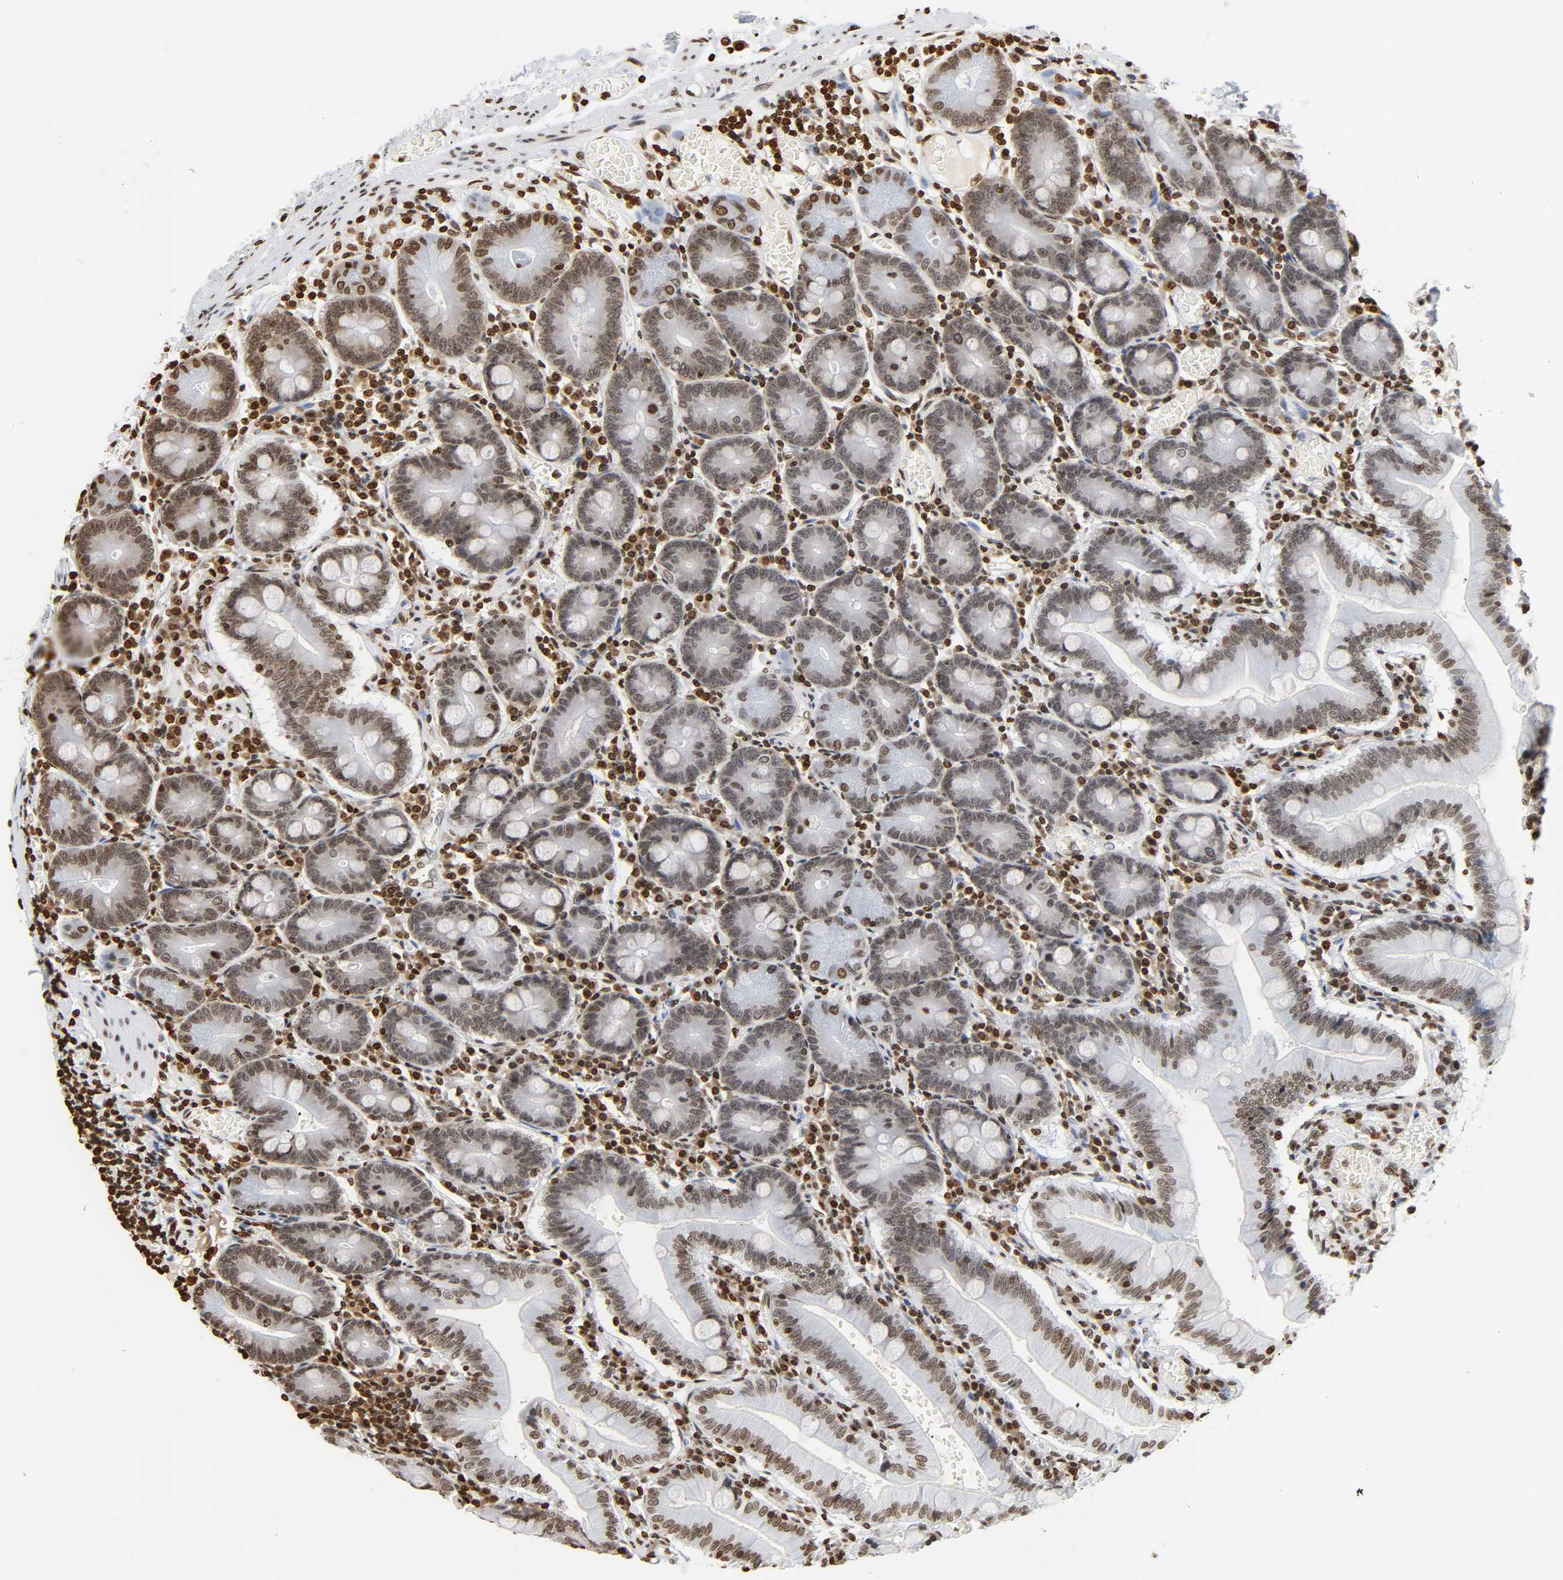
{"staining": {"intensity": "moderate", "quantity": ">75%", "location": "nuclear"}, "tissue": "small intestine", "cell_type": "Glandular cells", "image_type": "normal", "snomed": [{"axis": "morphology", "description": "Normal tissue, NOS"}, {"axis": "topography", "description": "Small intestine"}], "caption": "Immunohistochemistry micrograph of benign small intestine: small intestine stained using immunohistochemistry (IHC) exhibits medium levels of moderate protein expression localized specifically in the nuclear of glandular cells, appearing as a nuclear brown color.", "gene": "HOXA6", "patient": {"sex": "male", "age": 71}}